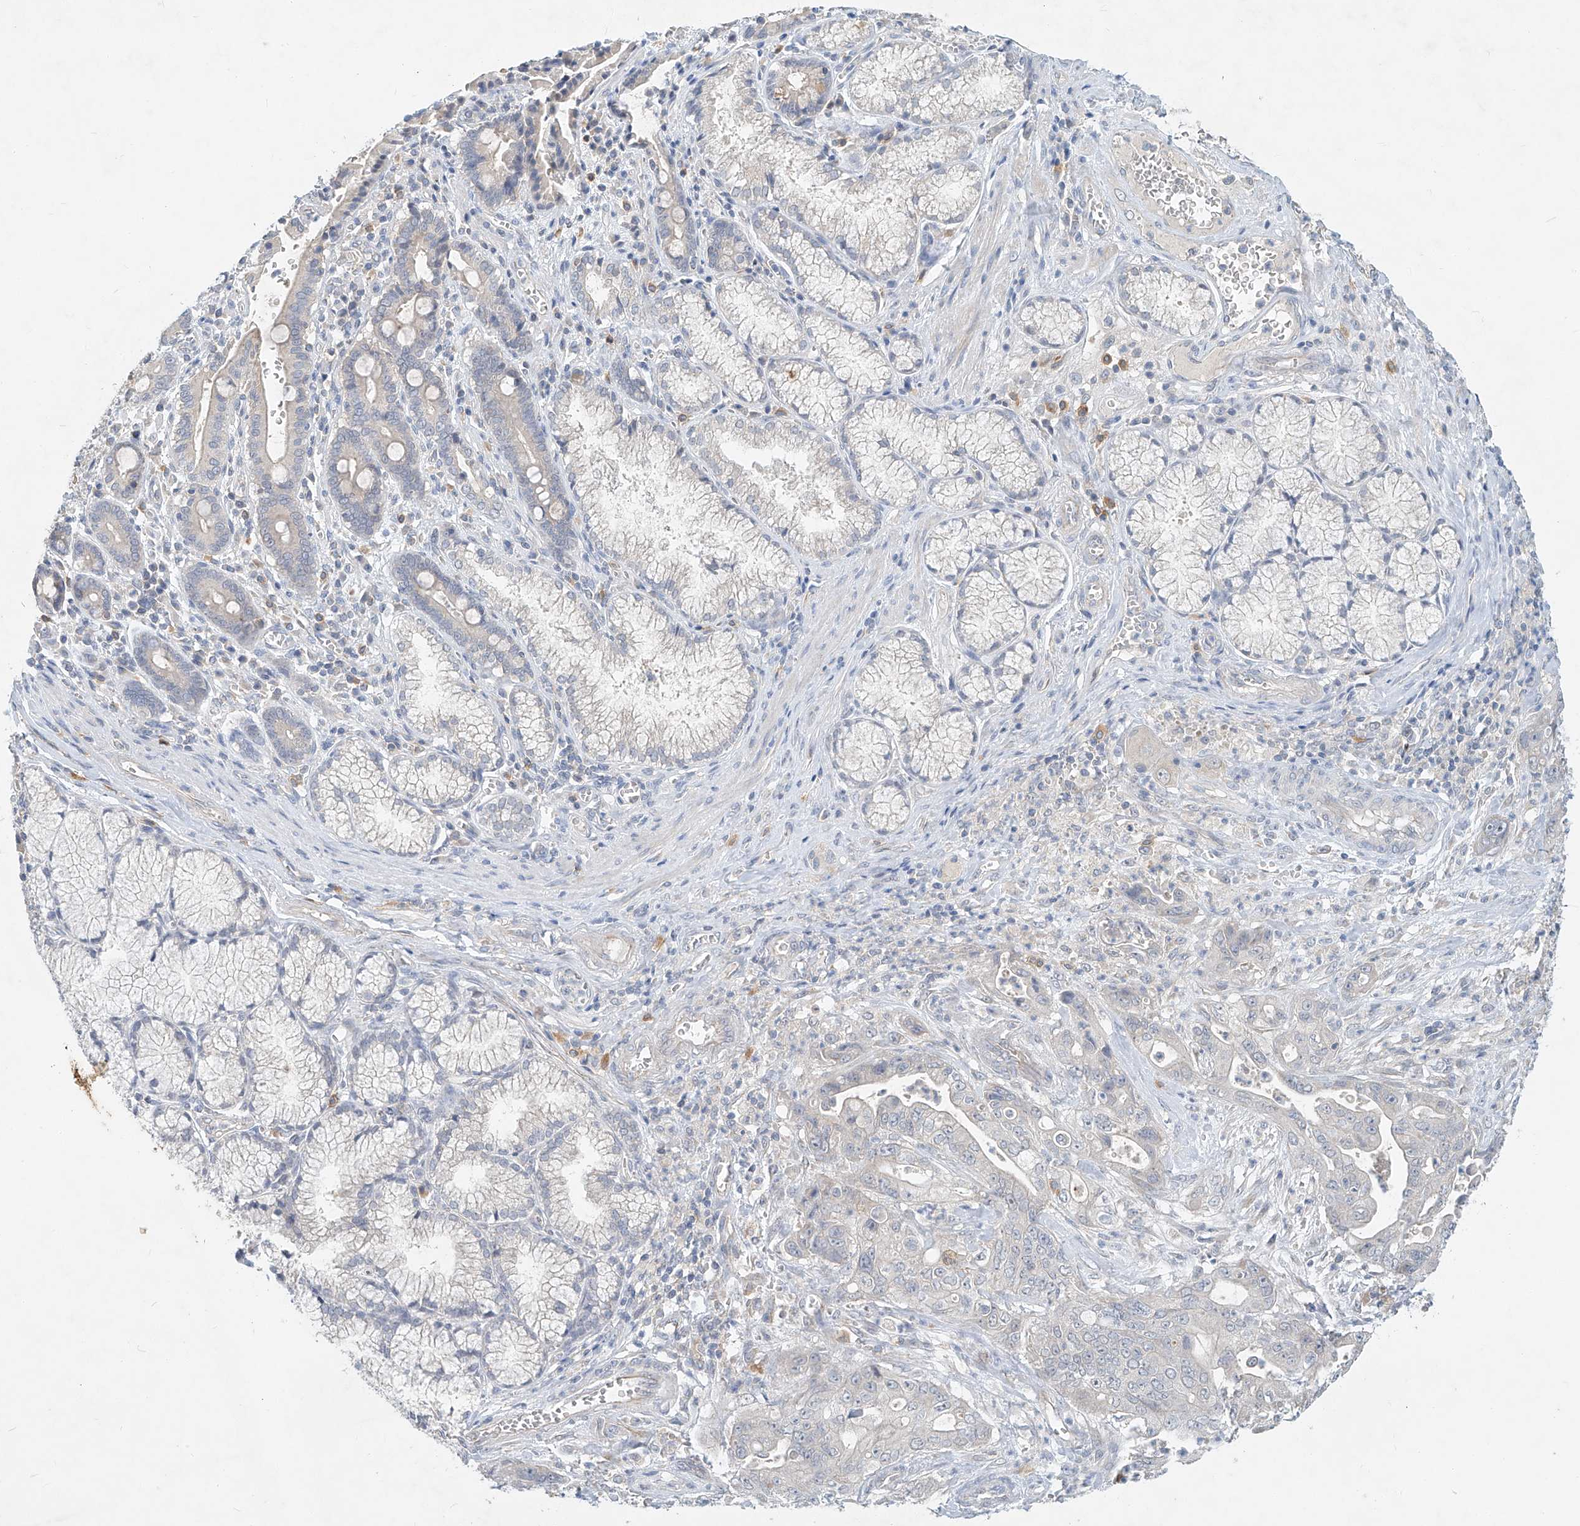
{"staining": {"intensity": "negative", "quantity": "none", "location": "none"}, "tissue": "pancreatic cancer", "cell_type": "Tumor cells", "image_type": "cancer", "snomed": [{"axis": "morphology", "description": "Adenocarcinoma, NOS"}, {"axis": "topography", "description": "Pancreas"}], "caption": "Immunohistochemical staining of pancreatic adenocarcinoma reveals no significant expression in tumor cells. Nuclei are stained in blue.", "gene": "SYTL3", "patient": {"sex": "male", "age": 70}}